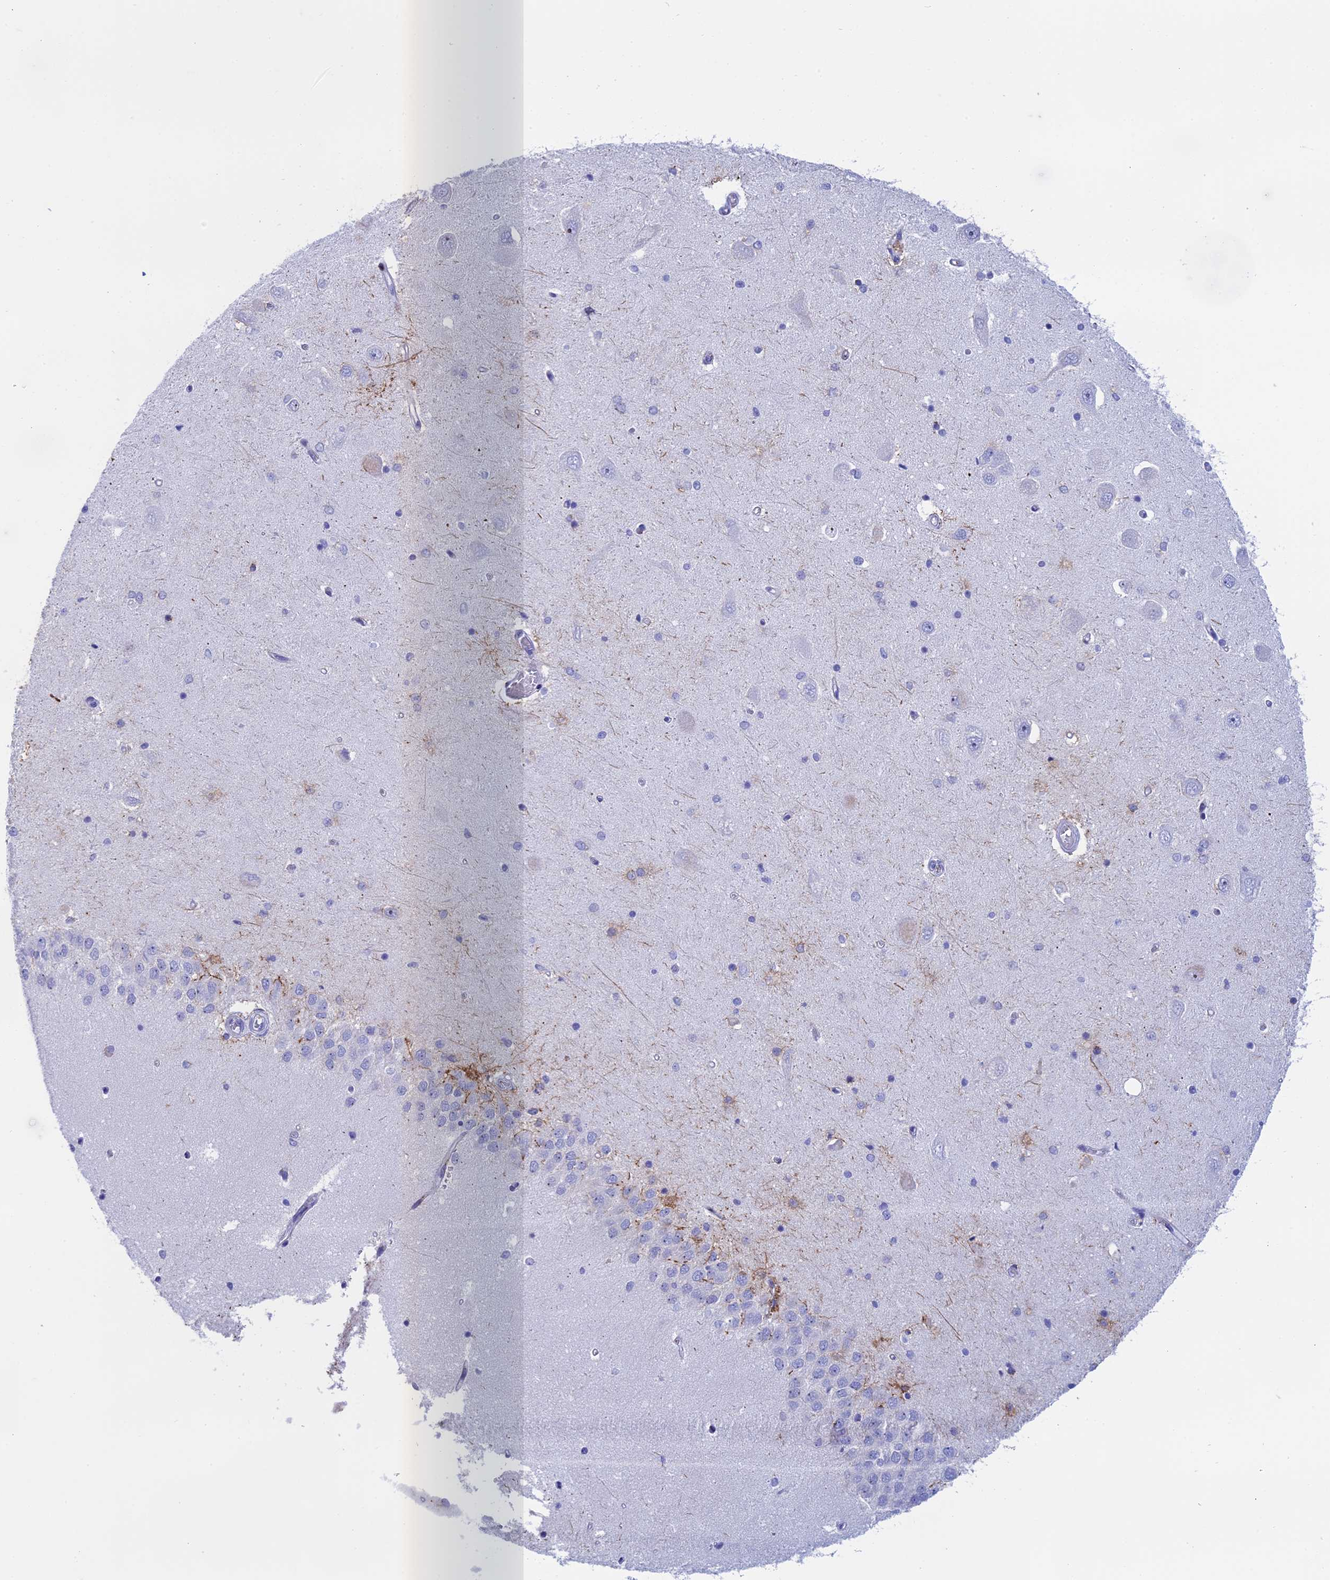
{"staining": {"intensity": "negative", "quantity": "none", "location": "none"}, "tissue": "hippocampus", "cell_type": "Glial cells", "image_type": "normal", "snomed": [{"axis": "morphology", "description": "Normal tissue, NOS"}, {"axis": "topography", "description": "Hippocampus"}], "caption": "DAB immunohistochemical staining of normal human hippocampus demonstrates no significant expression in glial cells.", "gene": "ERICH4", "patient": {"sex": "male", "age": 45}}